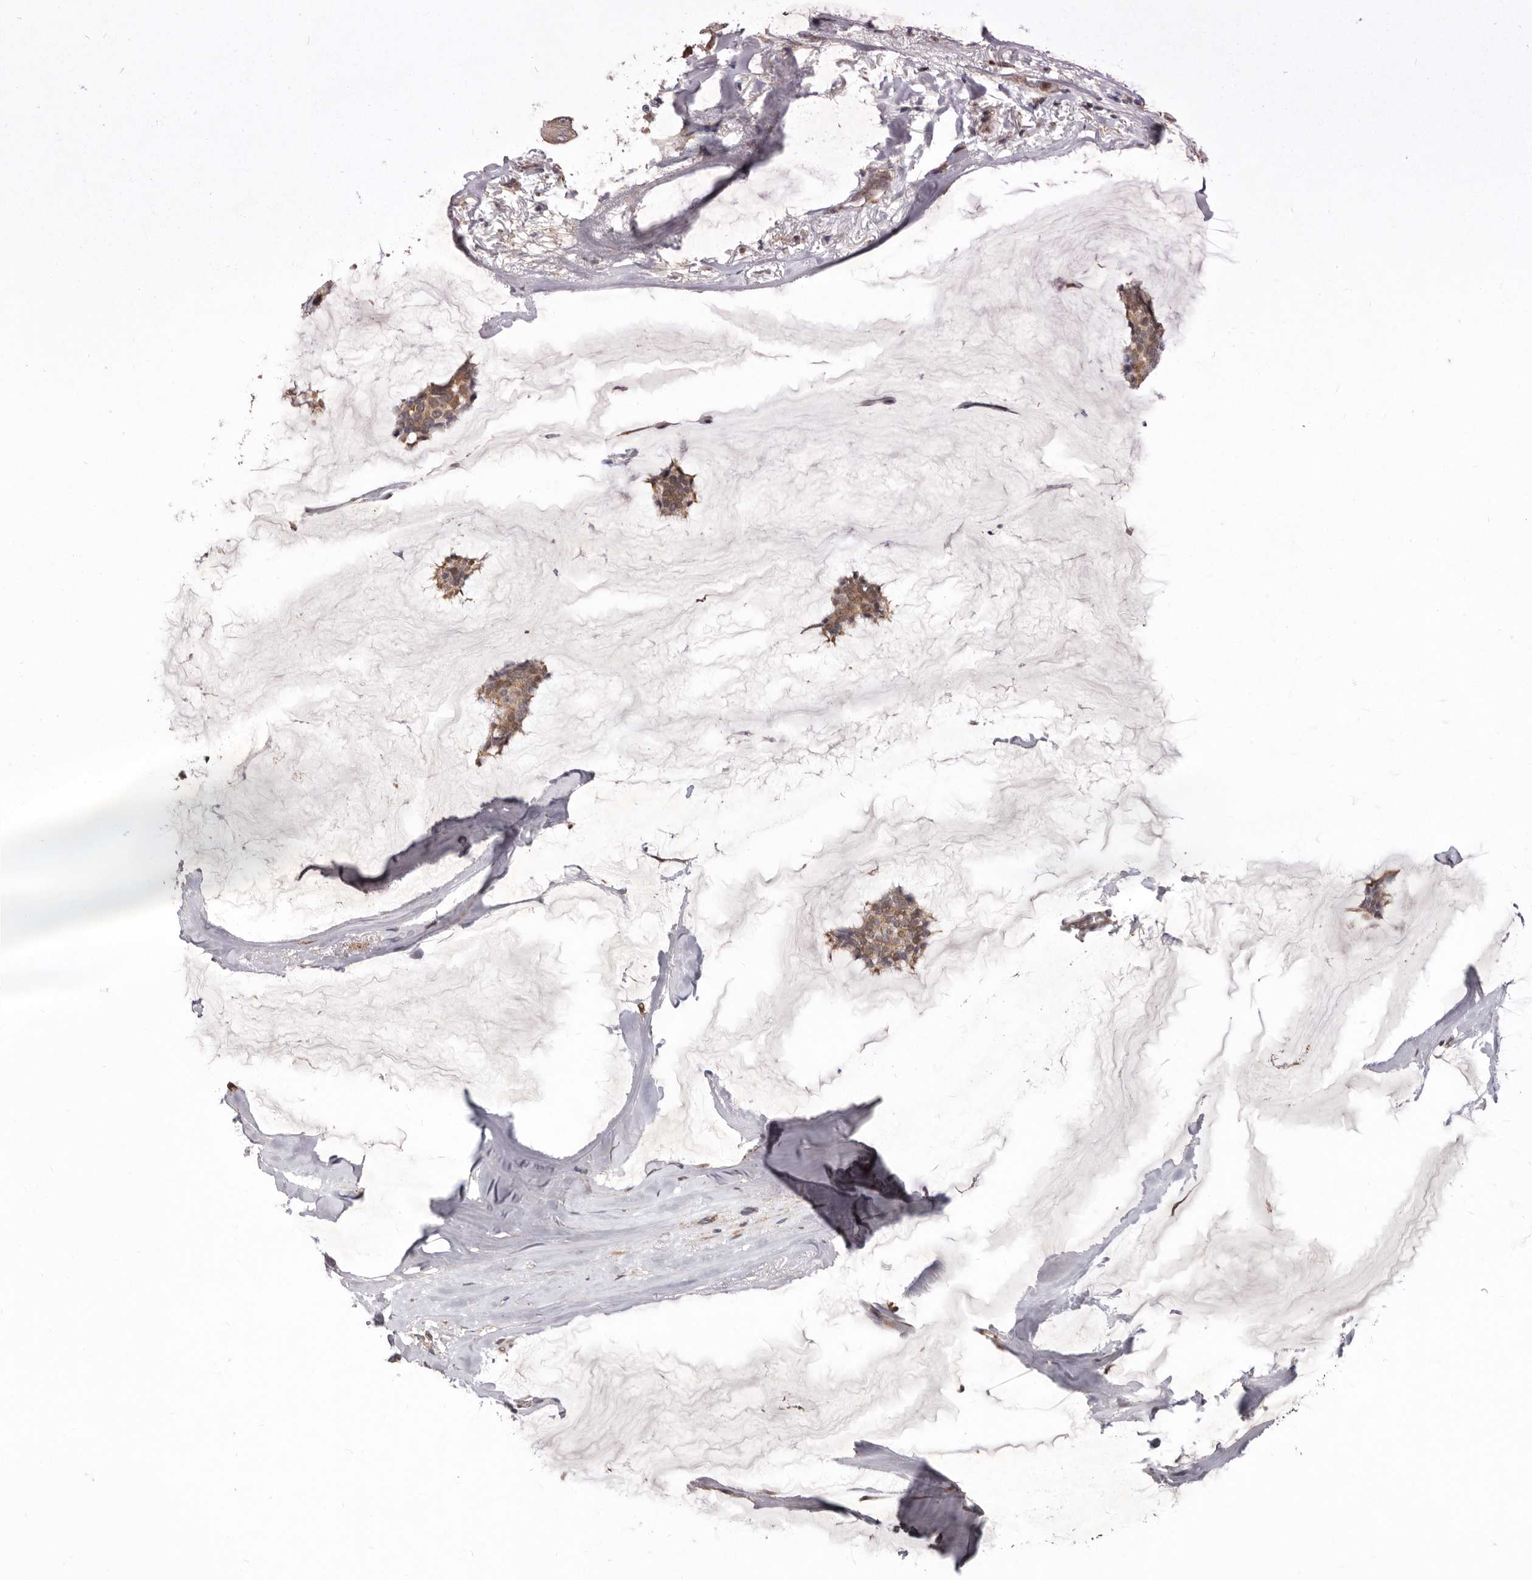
{"staining": {"intensity": "moderate", "quantity": ">75%", "location": "cytoplasmic/membranous"}, "tissue": "breast cancer", "cell_type": "Tumor cells", "image_type": "cancer", "snomed": [{"axis": "morphology", "description": "Duct carcinoma"}, {"axis": "topography", "description": "Breast"}], "caption": "Moderate cytoplasmic/membranous protein positivity is seen in approximately >75% of tumor cells in breast cancer (intraductal carcinoma).", "gene": "RRM2B", "patient": {"sex": "female", "age": 93}}